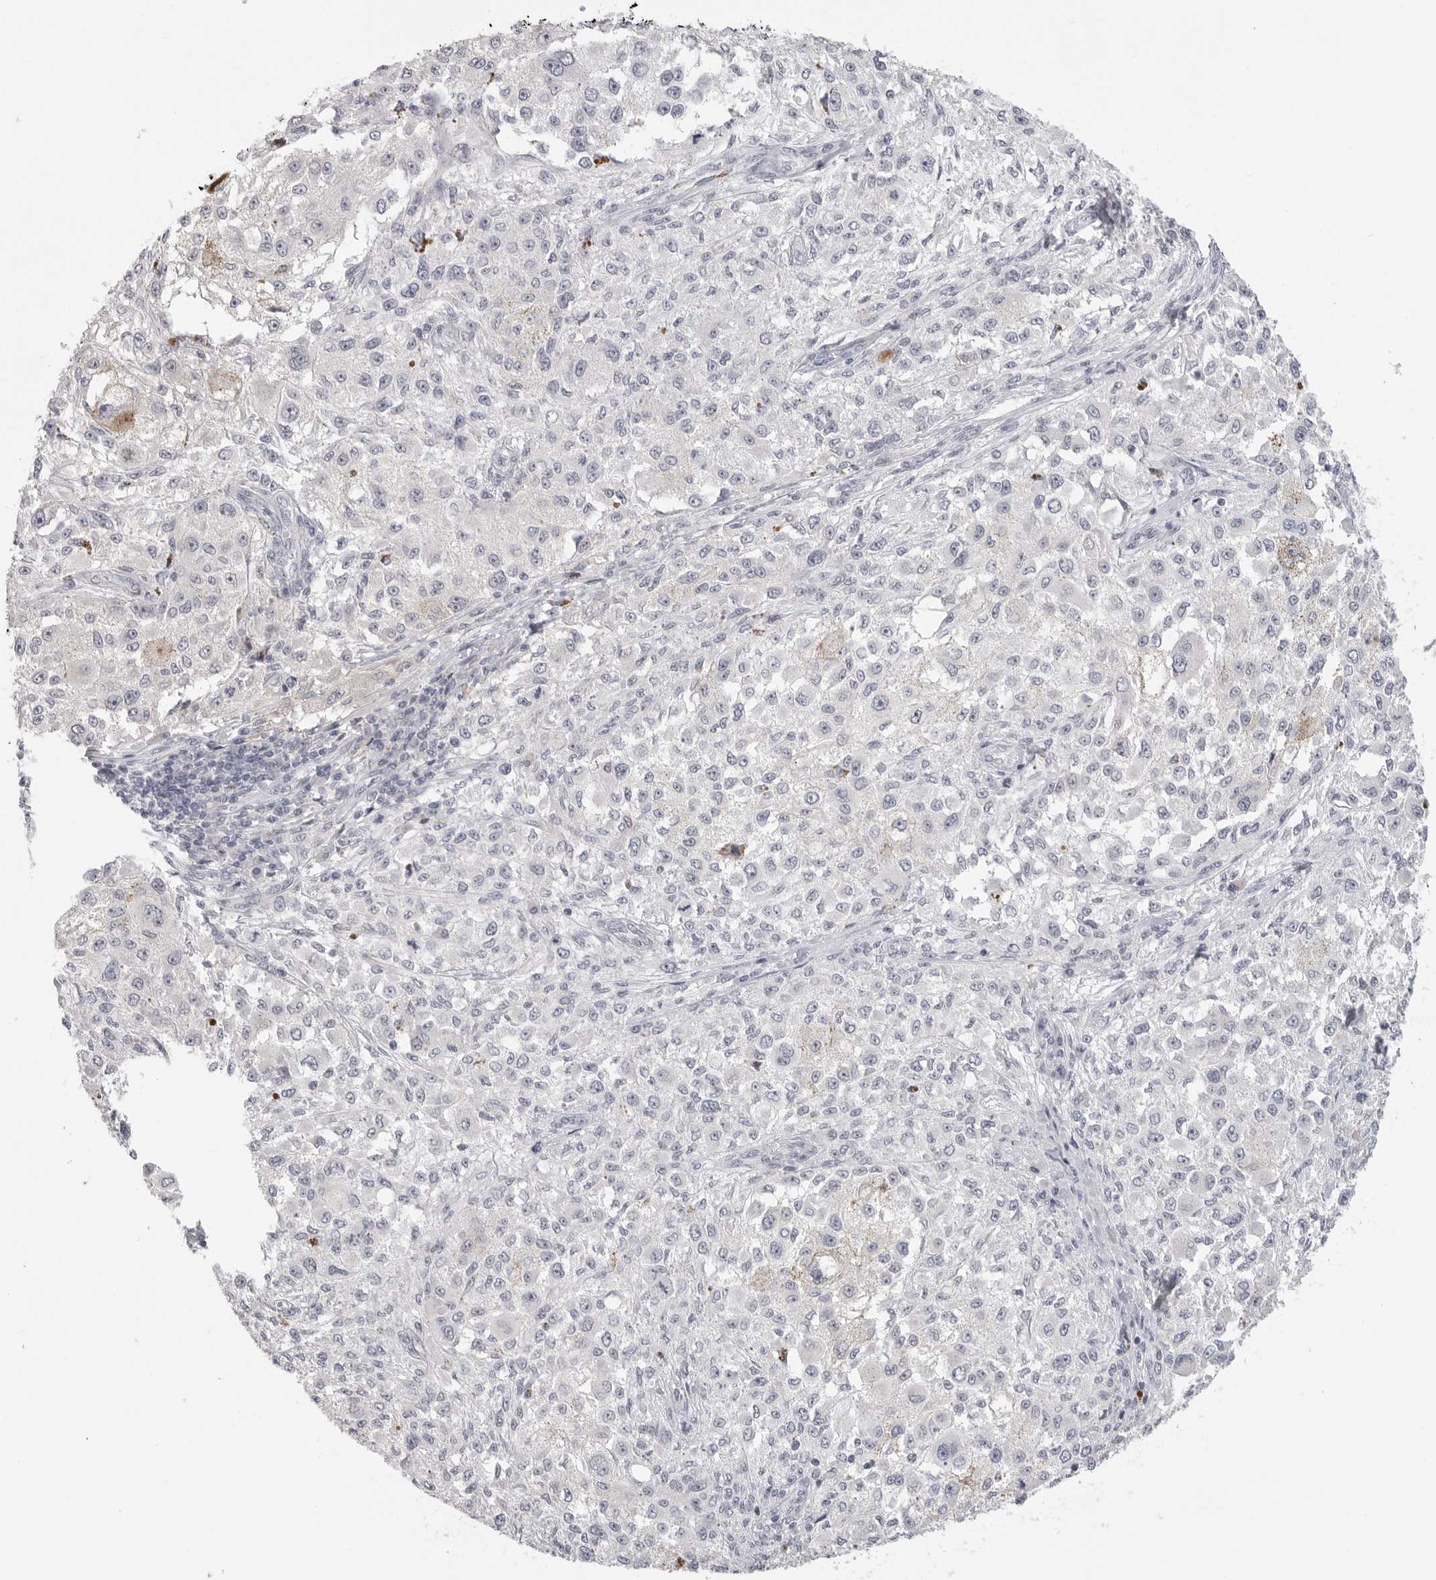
{"staining": {"intensity": "negative", "quantity": "none", "location": "none"}, "tissue": "melanoma", "cell_type": "Tumor cells", "image_type": "cancer", "snomed": [{"axis": "morphology", "description": "Necrosis, NOS"}, {"axis": "morphology", "description": "Malignant melanoma, NOS"}, {"axis": "topography", "description": "Skin"}], "caption": "The histopathology image shows no significant positivity in tumor cells of malignant melanoma.", "gene": "HMGCS2", "patient": {"sex": "female", "age": 87}}